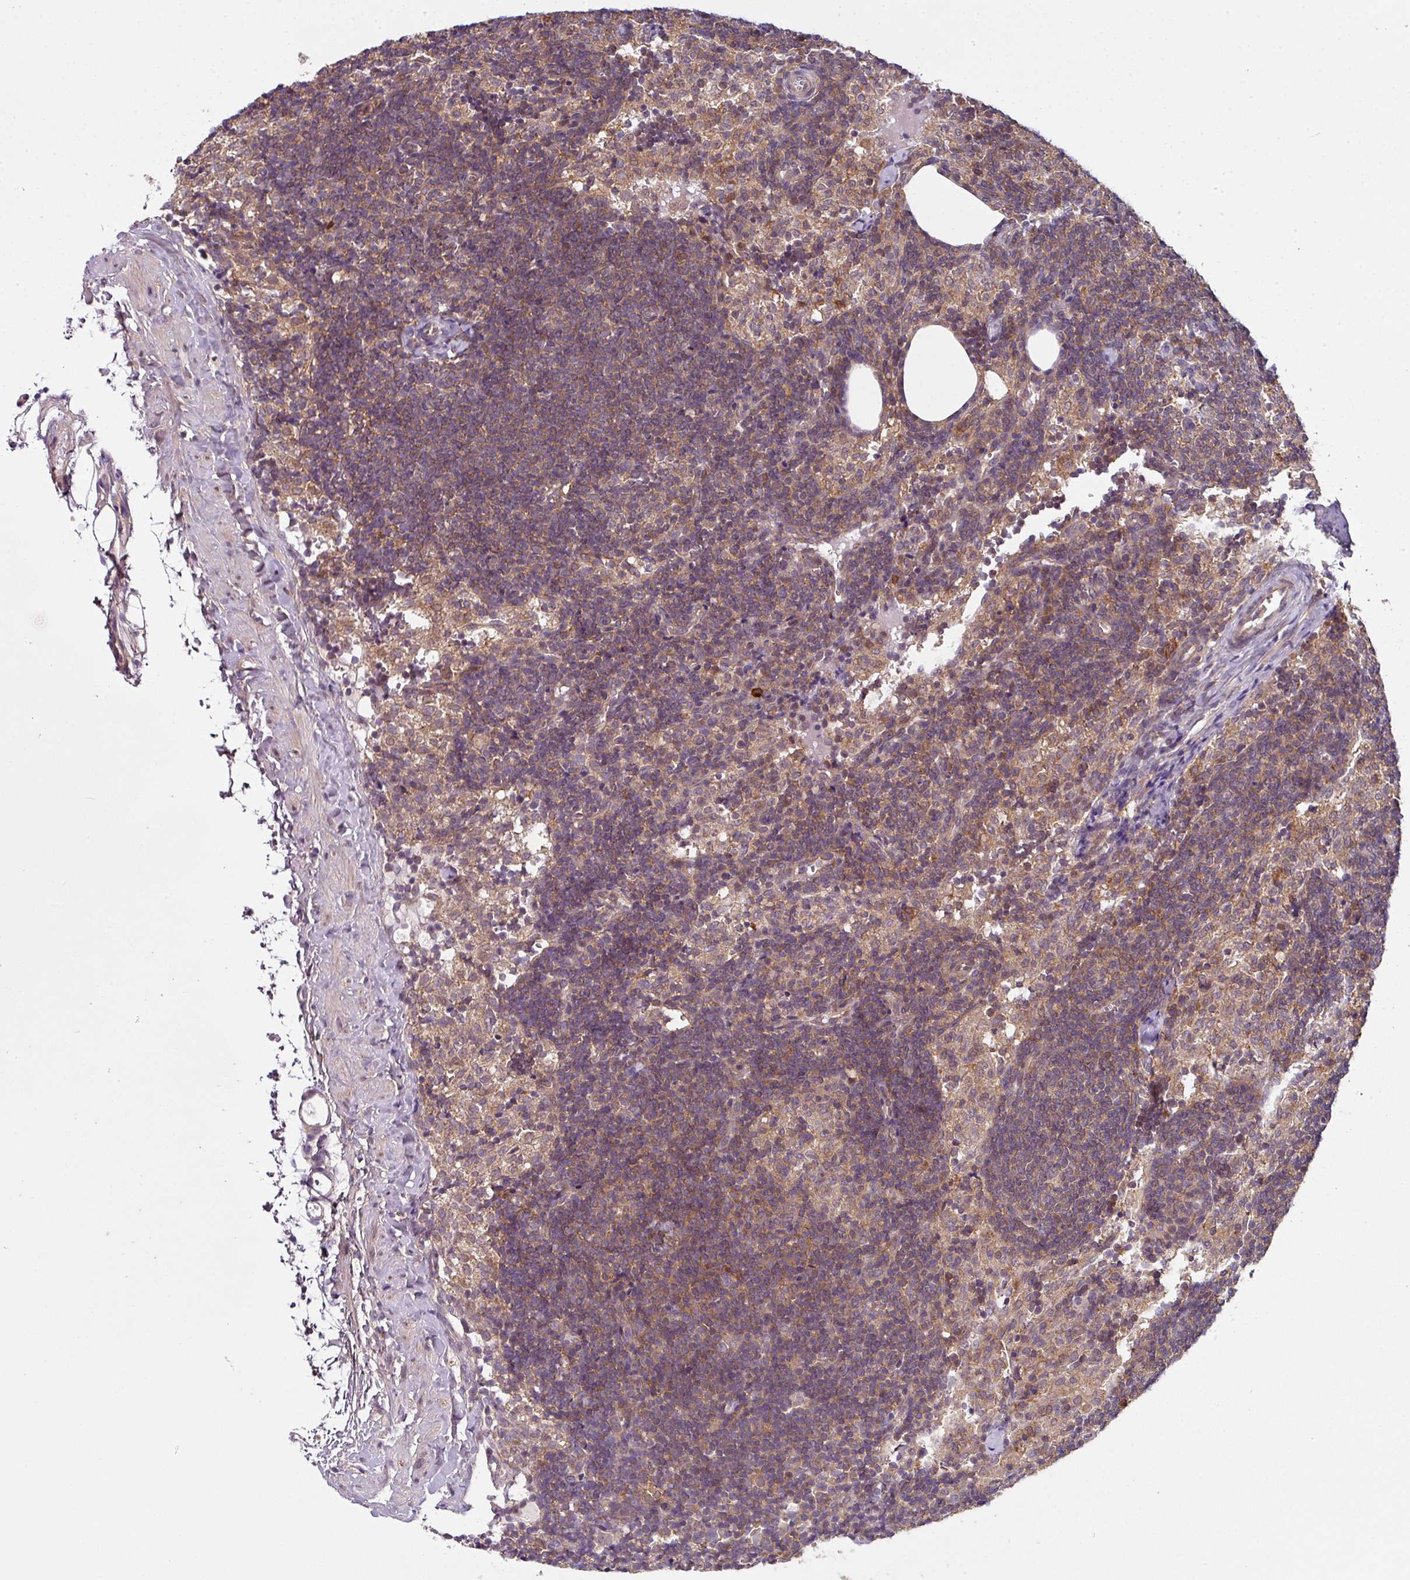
{"staining": {"intensity": "moderate", "quantity": ">75%", "location": "cytoplasmic/membranous"}, "tissue": "lymph node", "cell_type": "Germinal center cells", "image_type": "normal", "snomed": [{"axis": "morphology", "description": "Normal tissue, NOS"}, {"axis": "topography", "description": "Lymph node"}], "caption": "Immunohistochemistry (IHC) of benign human lymph node reveals medium levels of moderate cytoplasmic/membranous expression in approximately >75% of germinal center cells.", "gene": "CAMLG", "patient": {"sex": "female", "age": 52}}